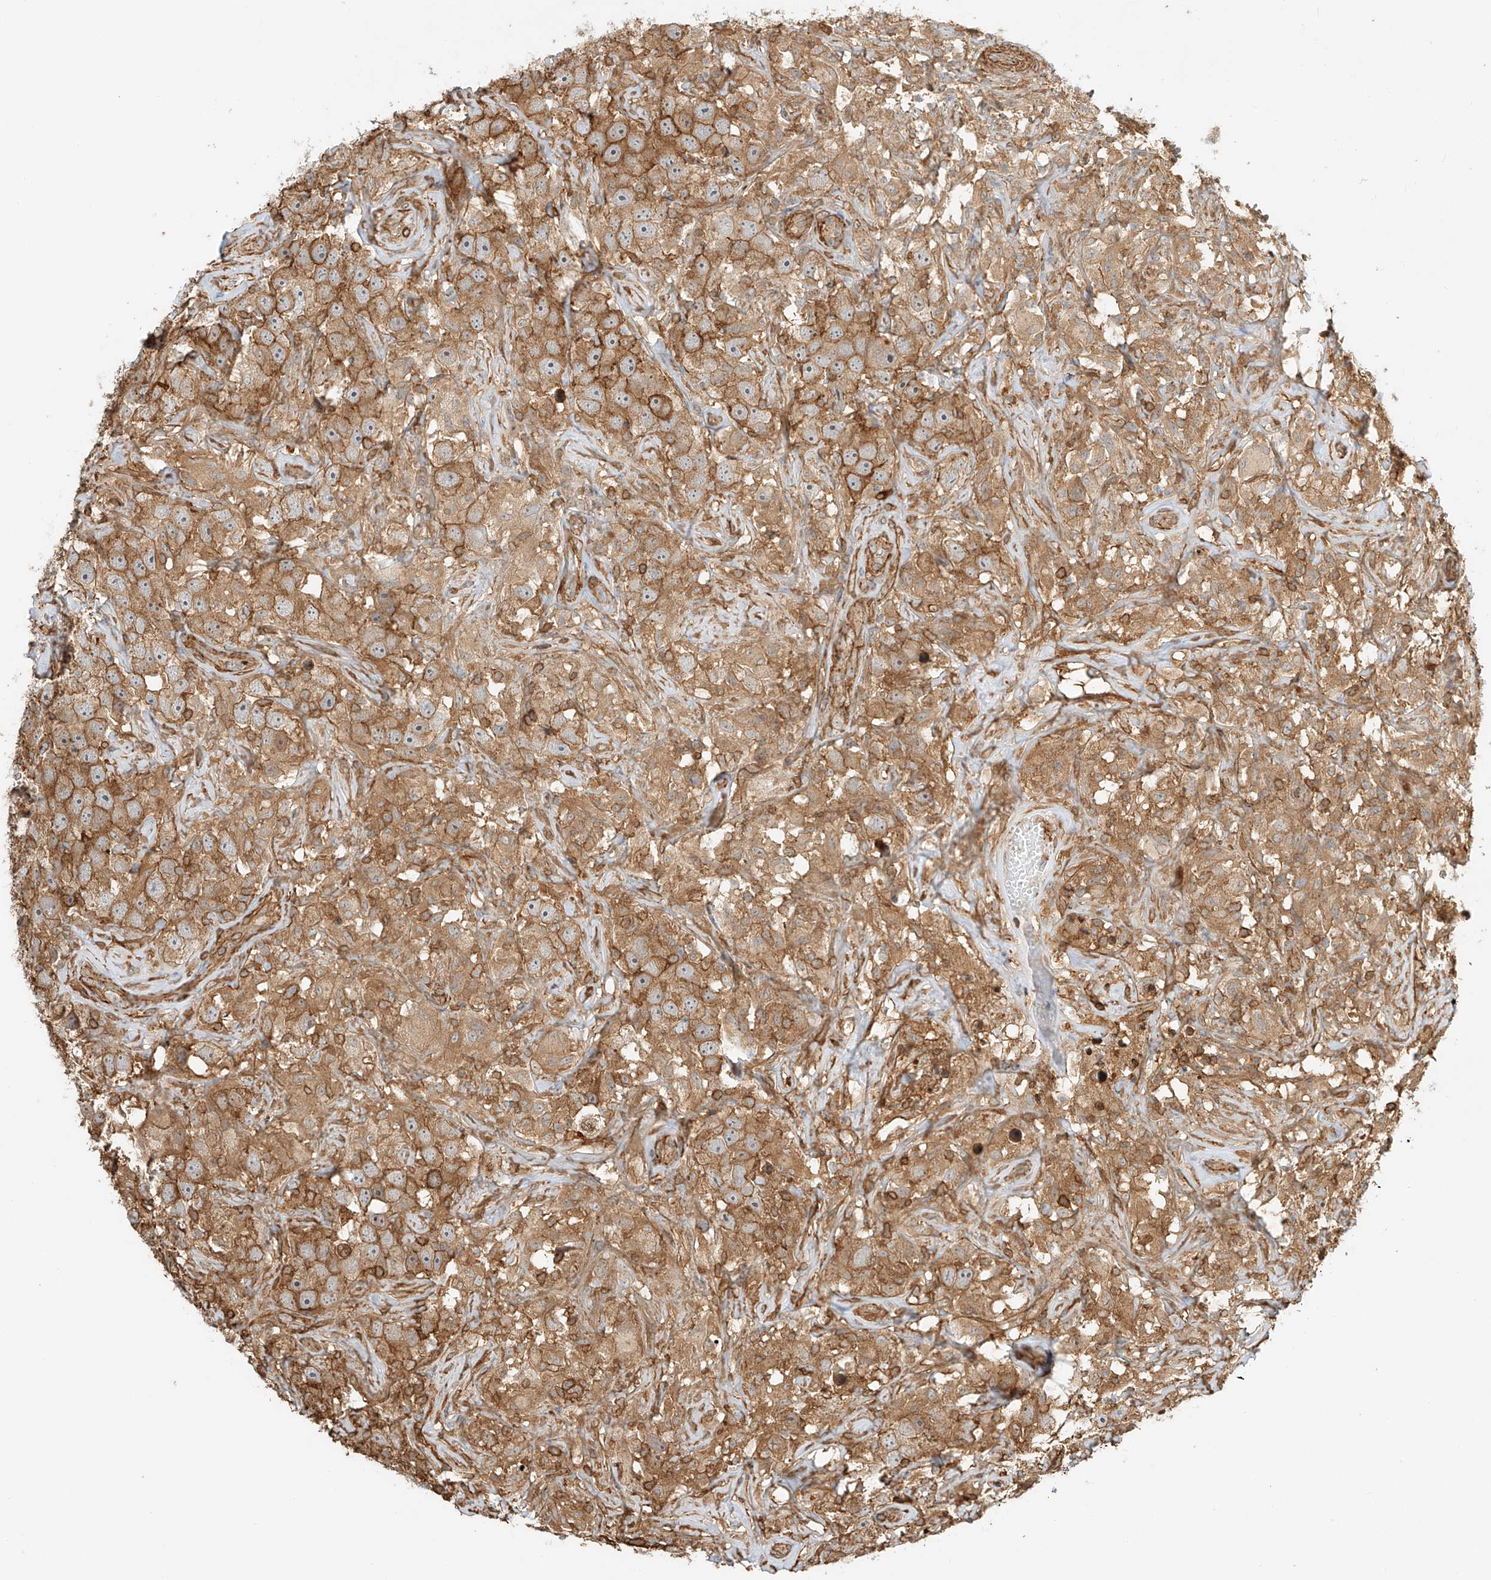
{"staining": {"intensity": "moderate", "quantity": ">75%", "location": "cytoplasmic/membranous"}, "tissue": "testis cancer", "cell_type": "Tumor cells", "image_type": "cancer", "snomed": [{"axis": "morphology", "description": "Seminoma, NOS"}, {"axis": "topography", "description": "Testis"}], "caption": "IHC of testis seminoma exhibits medium levels of moderate cytoplasmic/membranous staining in about >75% of tumor cells.", "gene": "CSMD3", "patient": {"sex": "male", "age": 49}}